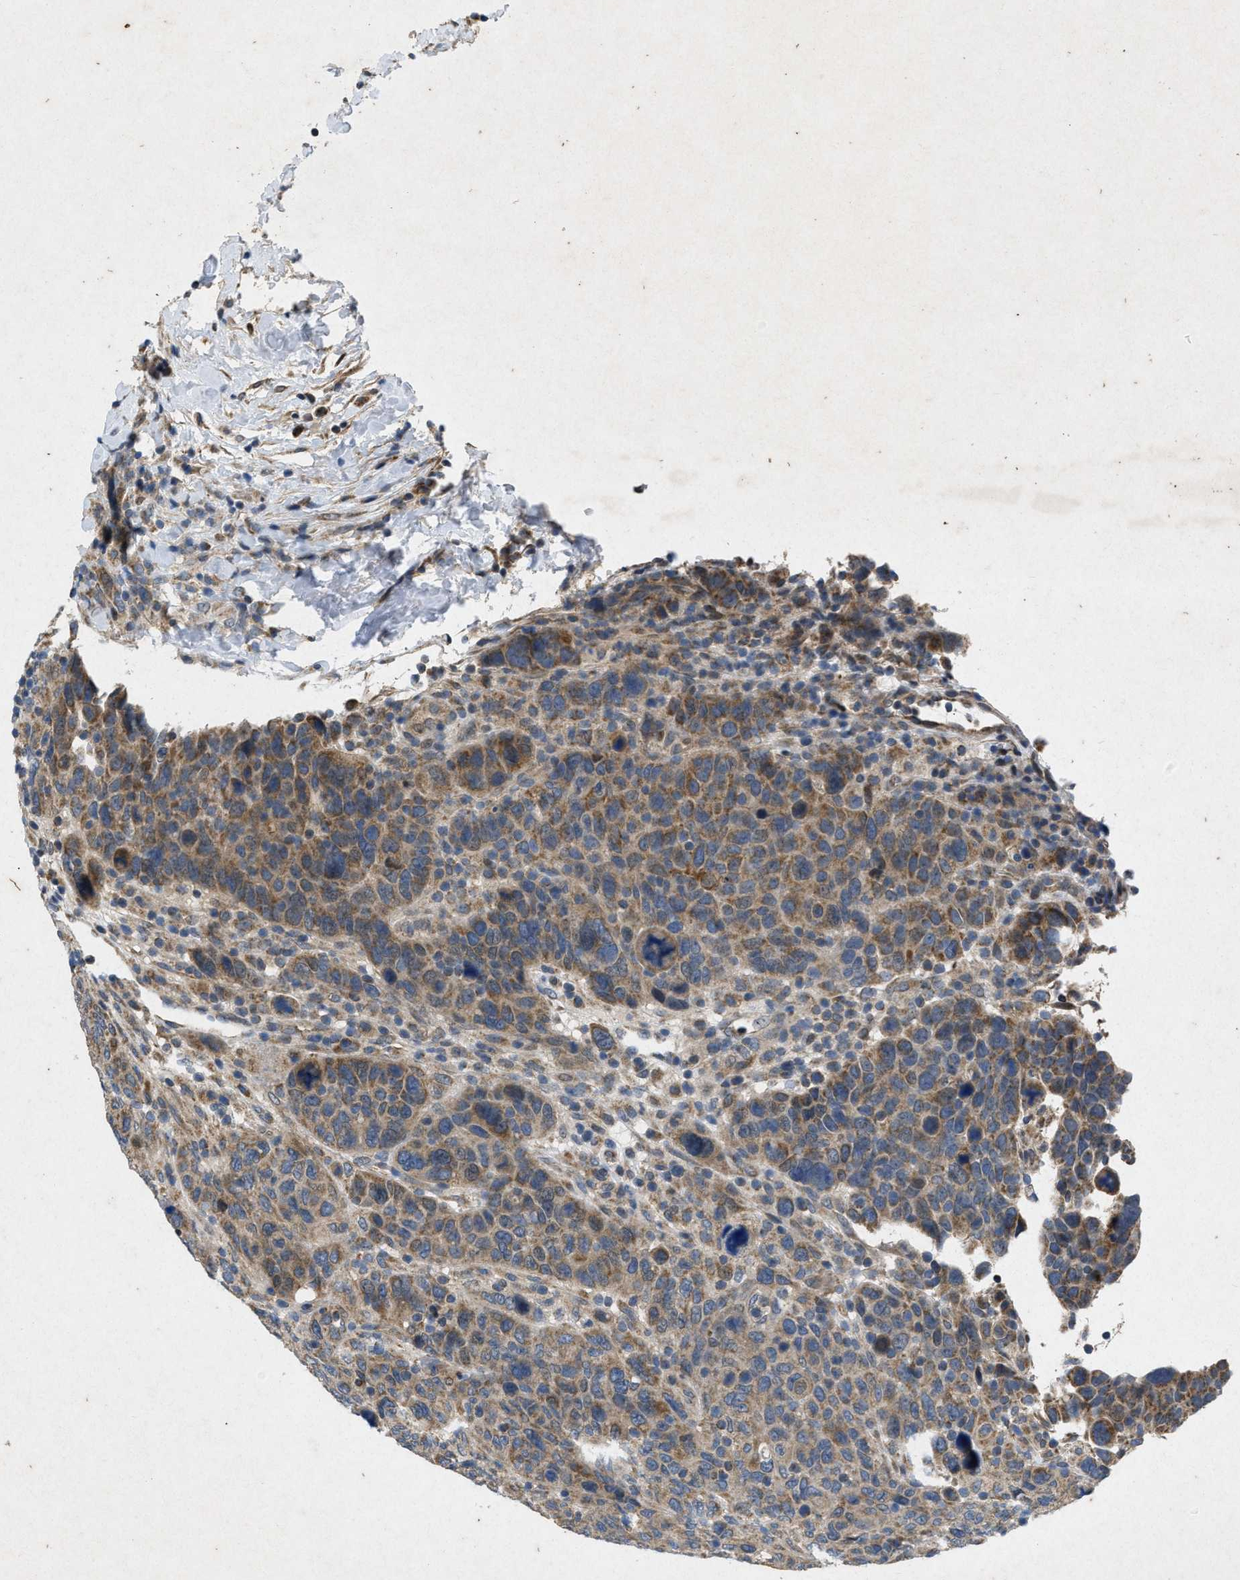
{"staining": {"intensity": "moderate", "quantity": ">75%", "location": "cytoplasmic/membranous"}, "tissue": "breast cancer", "cell_type": "Tumor cells", "image_type": "cancer", "snomed": [{"axis": "morphology", "description": "Duct carcinoma"}, {"axis": "topography", "description": "Breast"}], "caption": "Immunohistochemistry (IHC) micrograph of neoplastic tissue: human breast cancer stained using immunohistochemistry exhibits medium levels of moderate protein expression localized specifically in the cytoplasmic/membranous of tumor cells, appearing as a cytoplasmic/membranous brown color.", "gene": "PRKG2", "patient": {"sex": "female", "age": 37}}